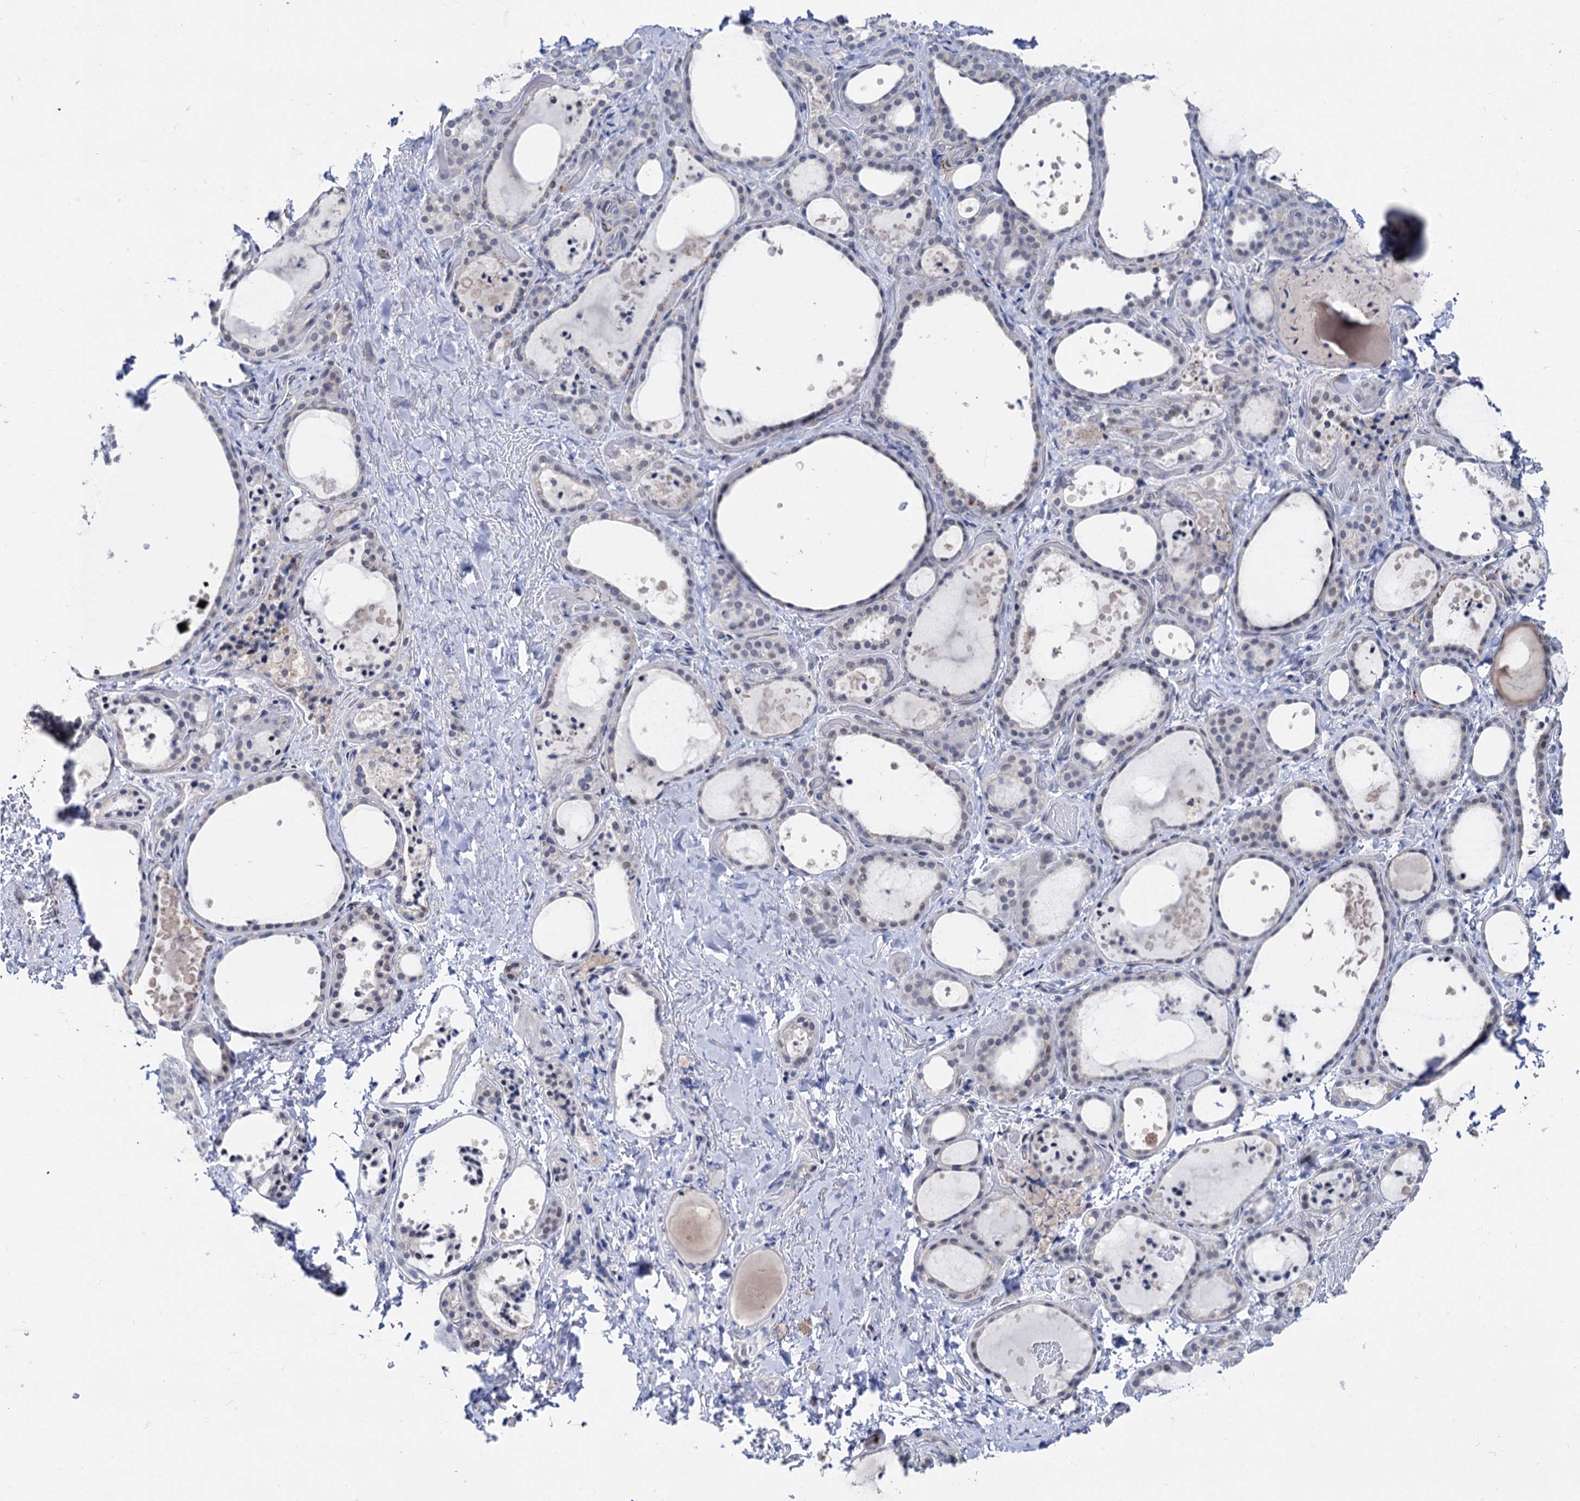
{"staining": {"intensity": "weak", "quantity": "<25%", "location": "nuclear"}, "tissue": "thyroid gland", "cell_type": "Glandular cells", "image_type": "normal", "snomed": [{"axis": "morphology", "description": "Normal tissue, NOS"}, {"axis": "topography", "description": "Thyroid gland"}], "caption": "Image shows no protein positivity in glandular cells of benign thyroid gland. (DAB immunohistochemistry visualized using brightfield microscopy, high magnification).", "gene": "CAPRIN2", "patient": {"sex": "female", "age": 44}}